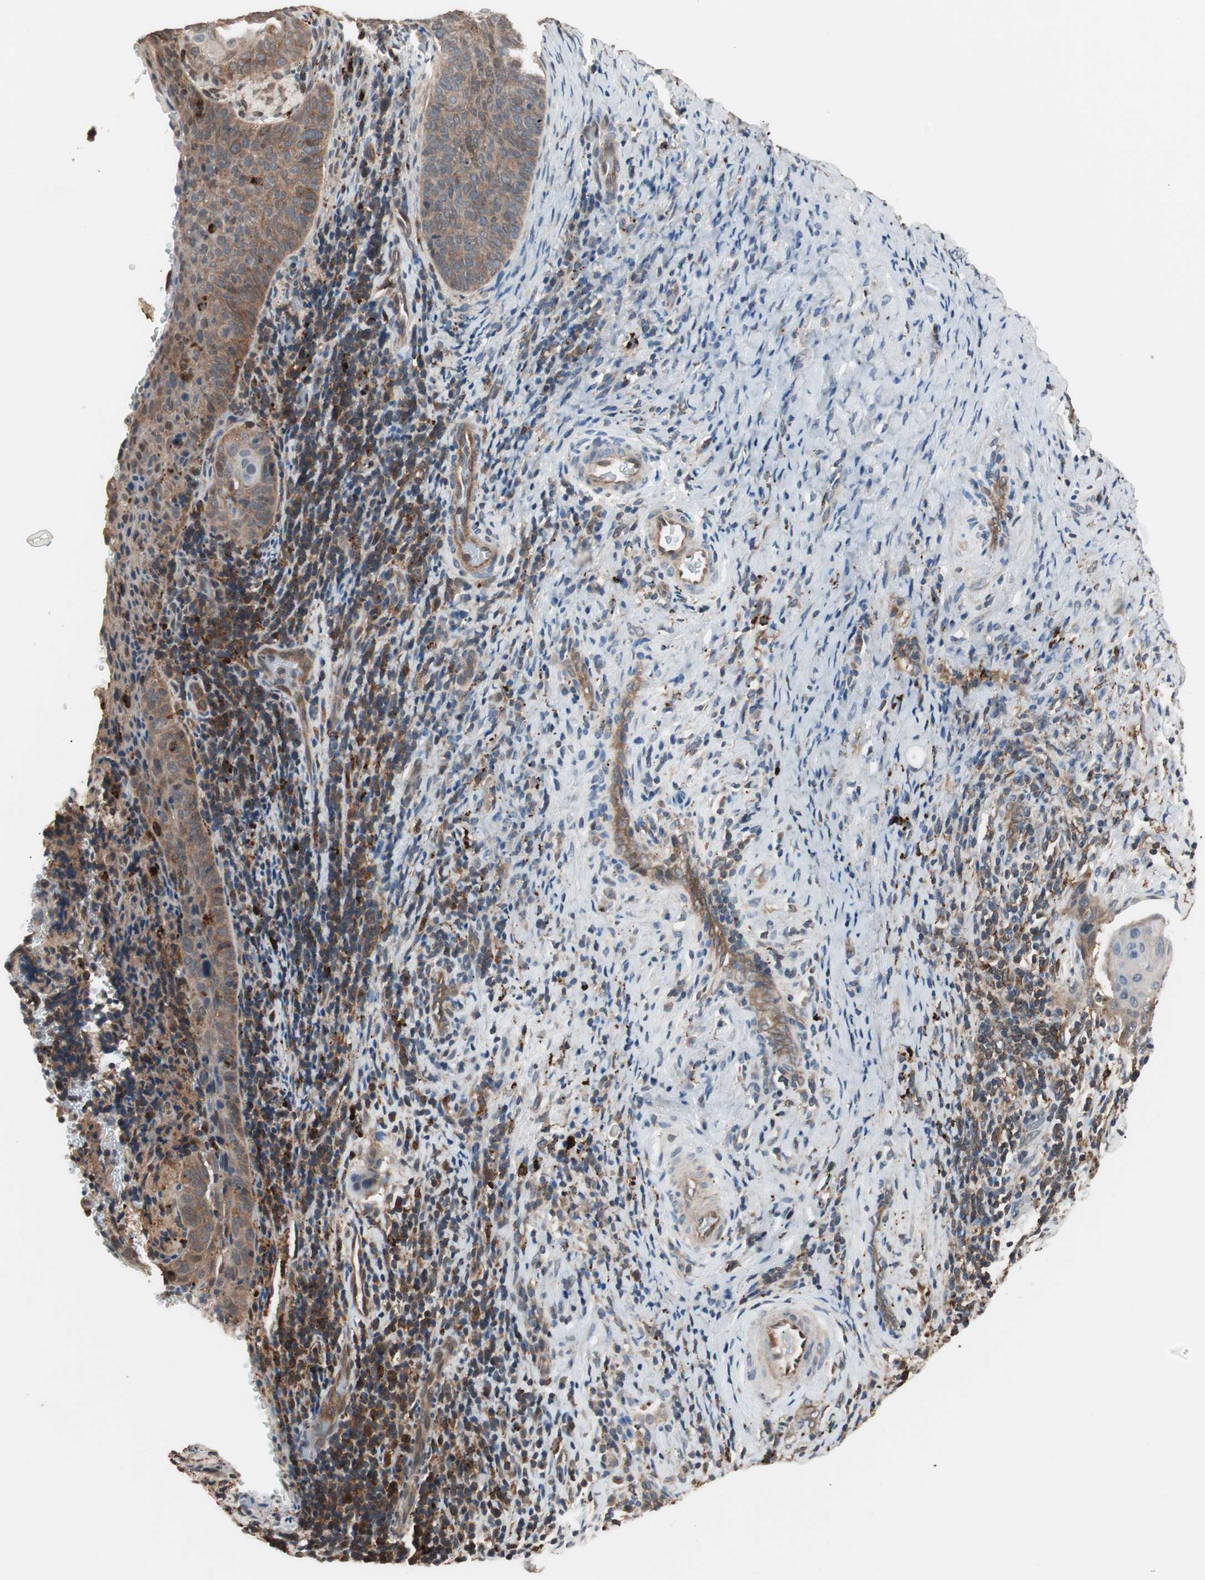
{"staining": {"intensity": "moderate", "quantity": "25%-75%", "location": "cytoplasmic/membranous"}, "tissue": "cervical cancer", "cell_type": "Tumor cells", "image_type": "cancer", "snomed": [{"axis": "morphology", "description": "Squamous cell carcinoma, NOS"}, {"axis": "topography", "description": "Cervix"}], "caption": "Cervical cancer (squamous cell carcinoma) stained with immunohistochemistry reveals moderate cytoplasmic/membranous expression in about 25%-75% of tumor cells. Ihc stains the protein of interest in brown and the nuclei are stained blue.", "gene": "CCT3", "patient": {"sex": "female", "age": 33}}